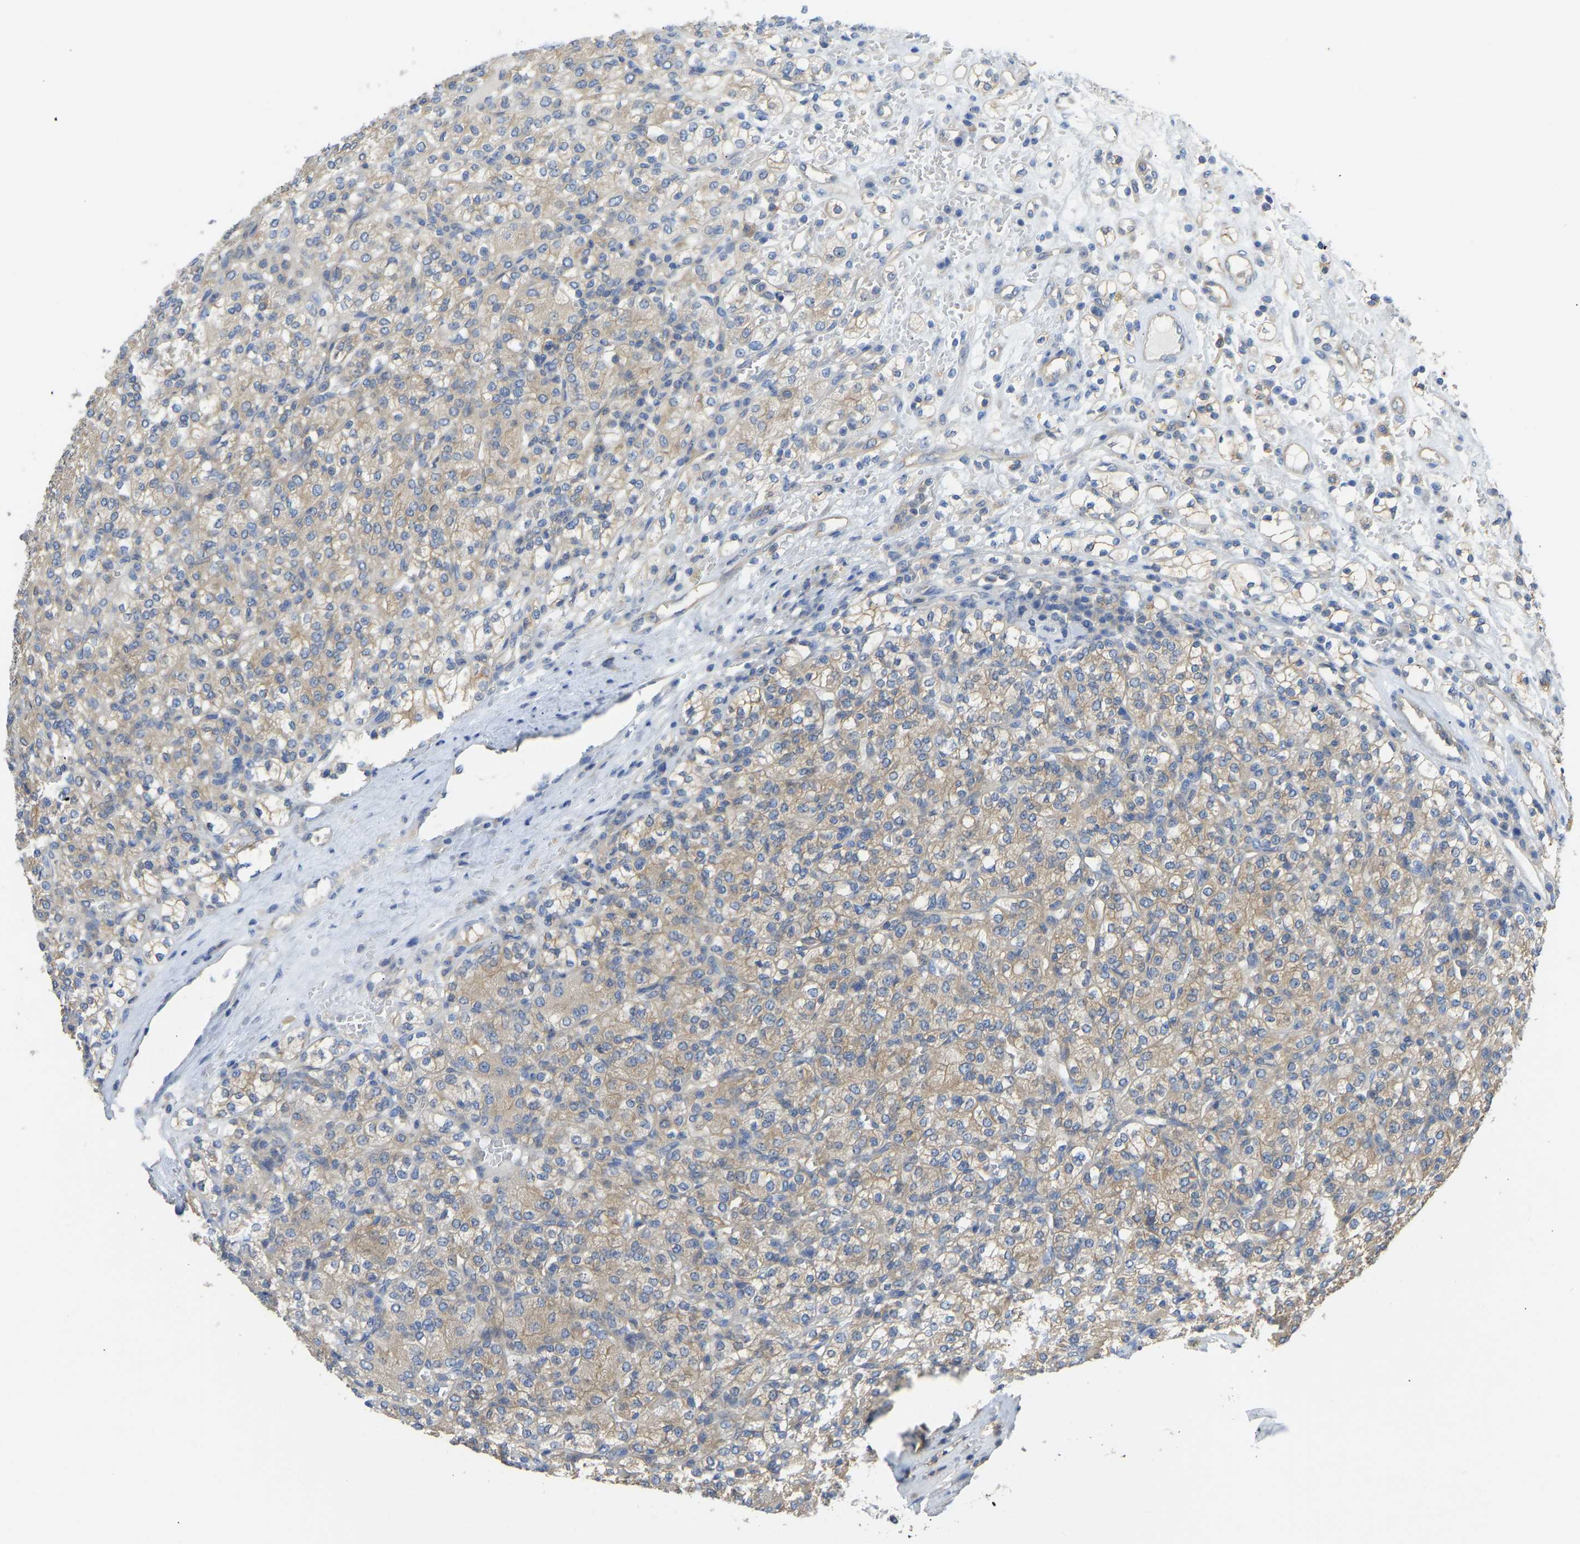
{"staining": {"intensity": "weak", "quantity": ">75%", "location": "cytoplasmic/membranous"}, "tissue": "renal cancer", "cell_type": "Tumor cells", "image_type": "cancer", "snomed": [{"axis": "morphology", "description": "Adenocarcinoma, NOS"}, {"axis": "topography", "description": "Kidney"}], "caption": "Protein staining by IHC reveals weak cytoplasmic/membranous expression in about >75% of tumor cells in adenocarcinoma (renal).", "gene": "PPP3CA", "patient": {"sex": "male", "age": 77}}